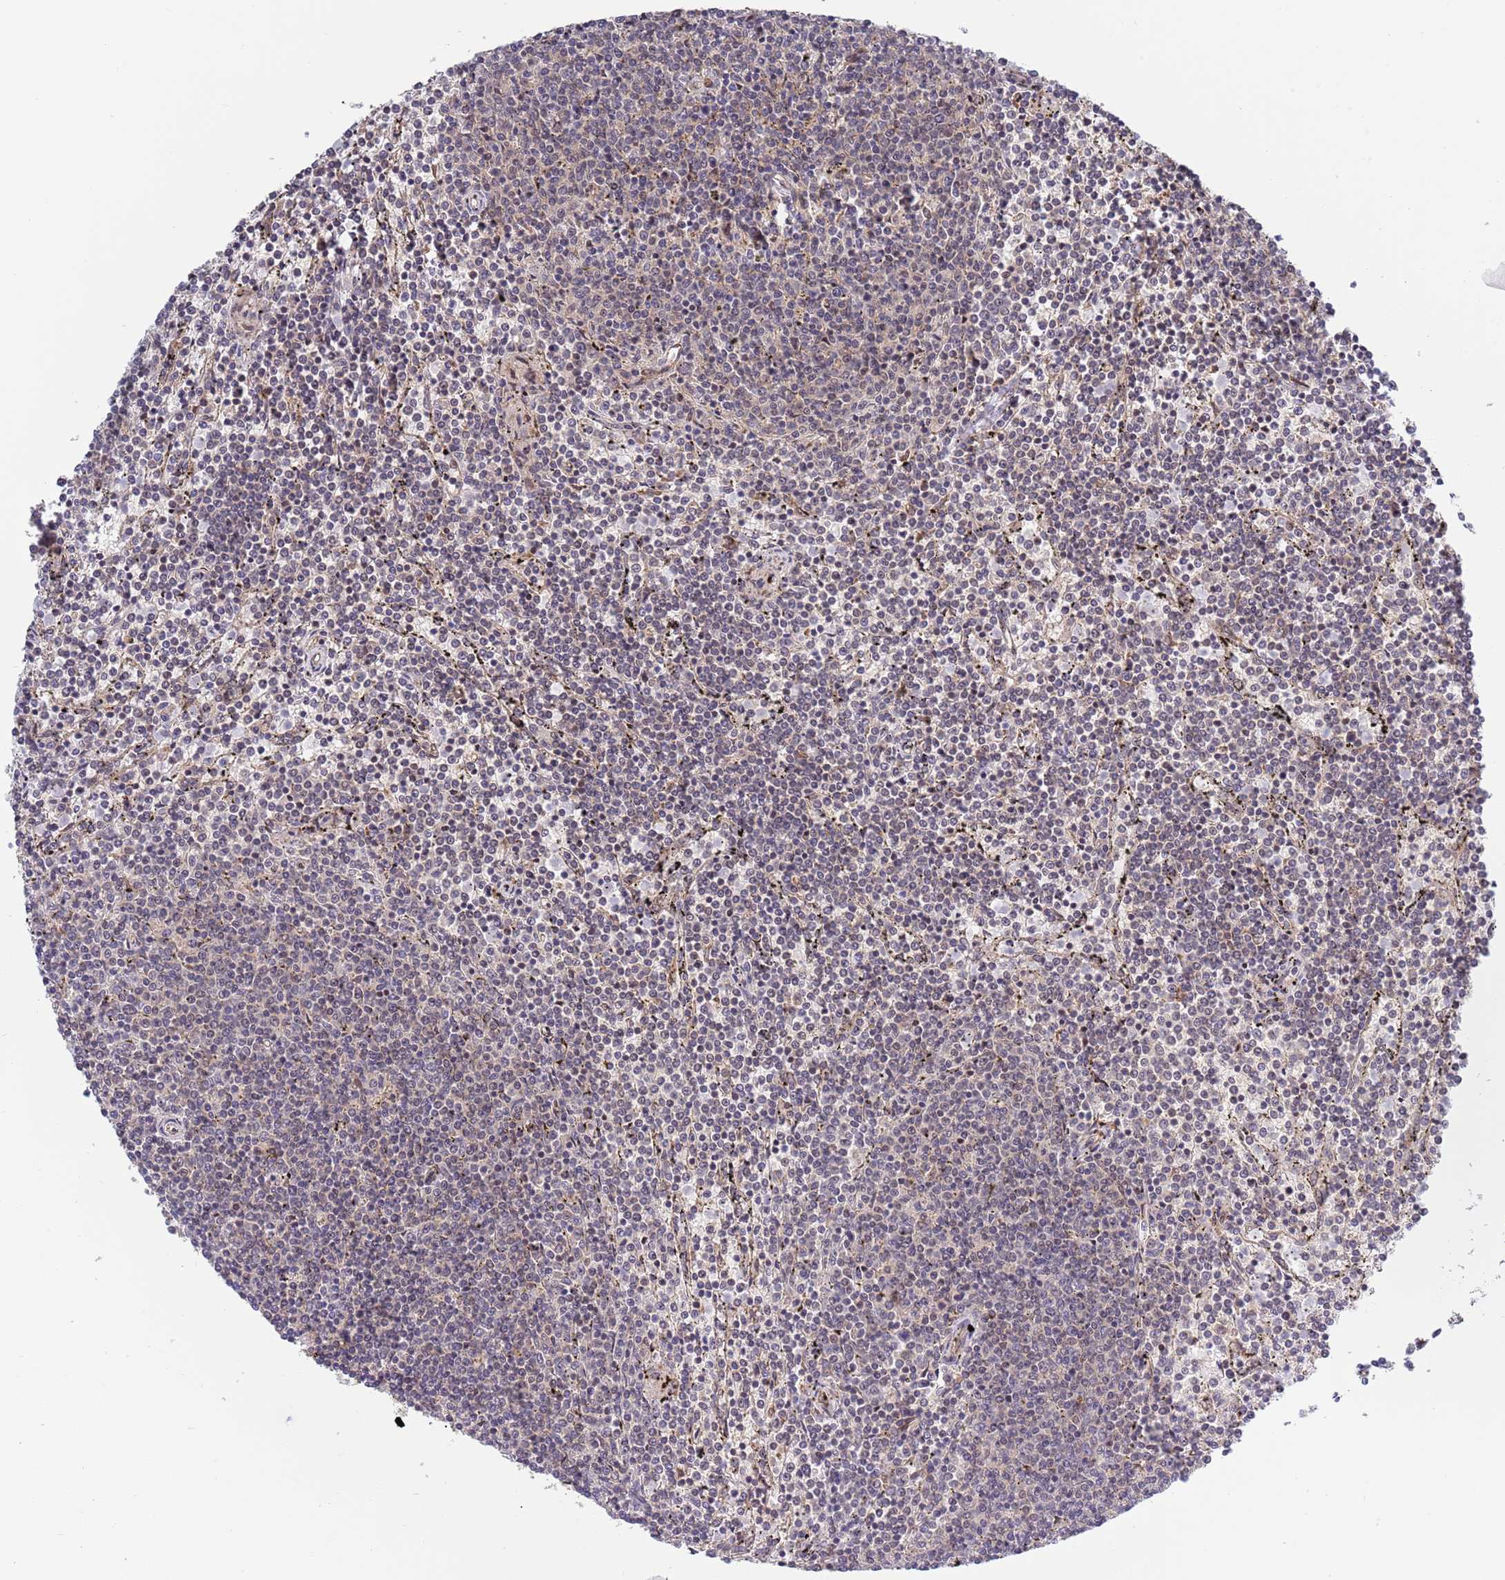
{"staining": {"intensity": "negative", "quantity": "none", "location": "none"}, "tissue": "lymphoma", "cell_type": "Tumor cells", "image_type": "cancer", "snomed": [{"axis": "morphology", "description": "Malignant lymphoma, non-Hodgkin's type, Low grade"}, {"axis": "topography", "description": "Spleen"}], "caption": "Tumor cells show no significant staining in lymphoma.", "gene": "TBX10", "patient": {"sex": "female", "age": 50}}